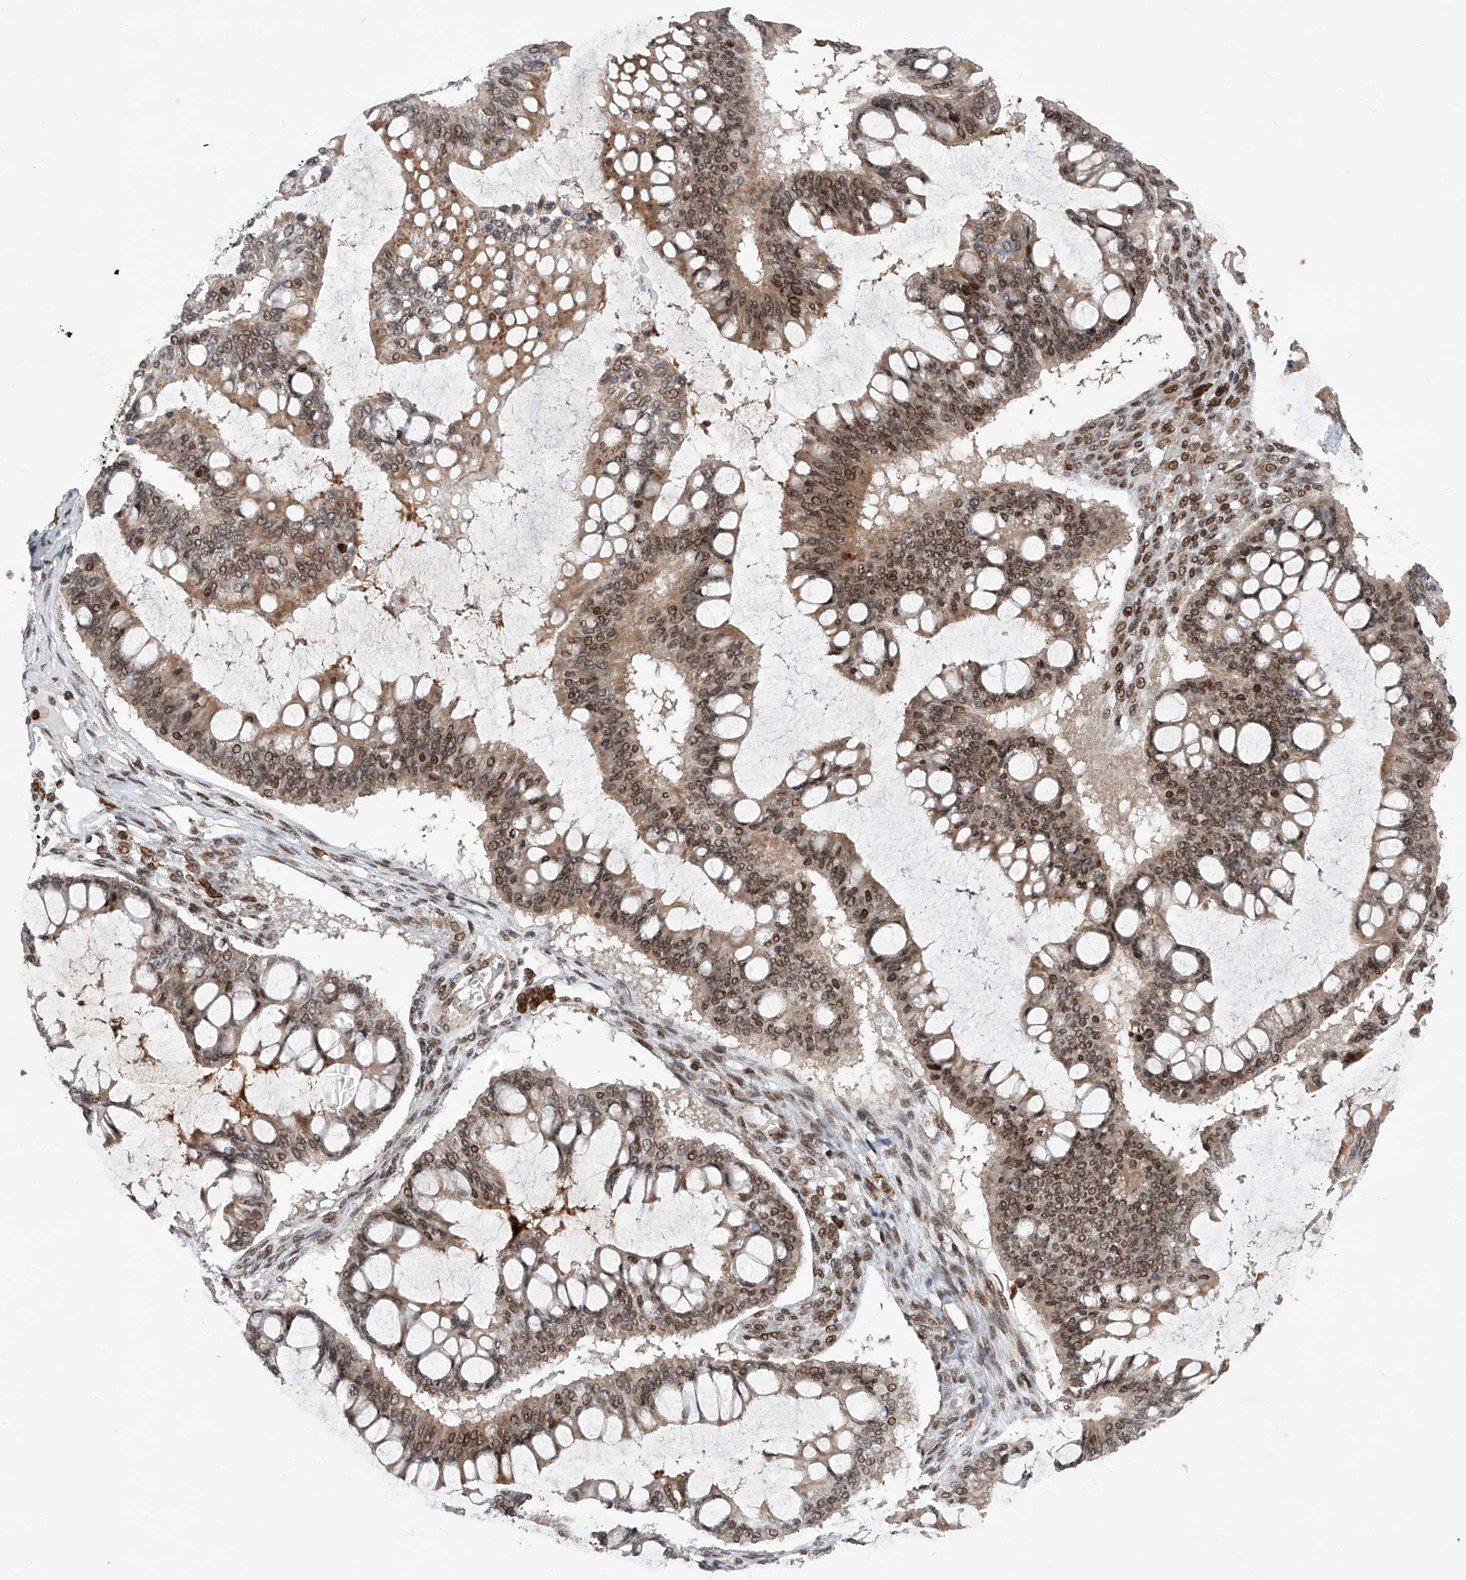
{"staining": {"intensity": "moderate", "quantity": ">75%", "location": "nuclear"}, "tissue": "ovarian cancer", "cell_type": "Tumor cells", "image_type": "cancer", "snomed": [{"axis": "morphology", "description": "Cystadenocarcinoma, mucinous, NOS"}, {"axis": "topography", "description": "Ovary"}], "caption": "This is an image of immunohistochemistry (IHC) staining of mucinous cystadenocarcinoma (ovarian), which shows moderate expression in the nuclear of tumor cells.", "gene": "ZNF280D", "patient": {"sex": "female", "age": 73}}